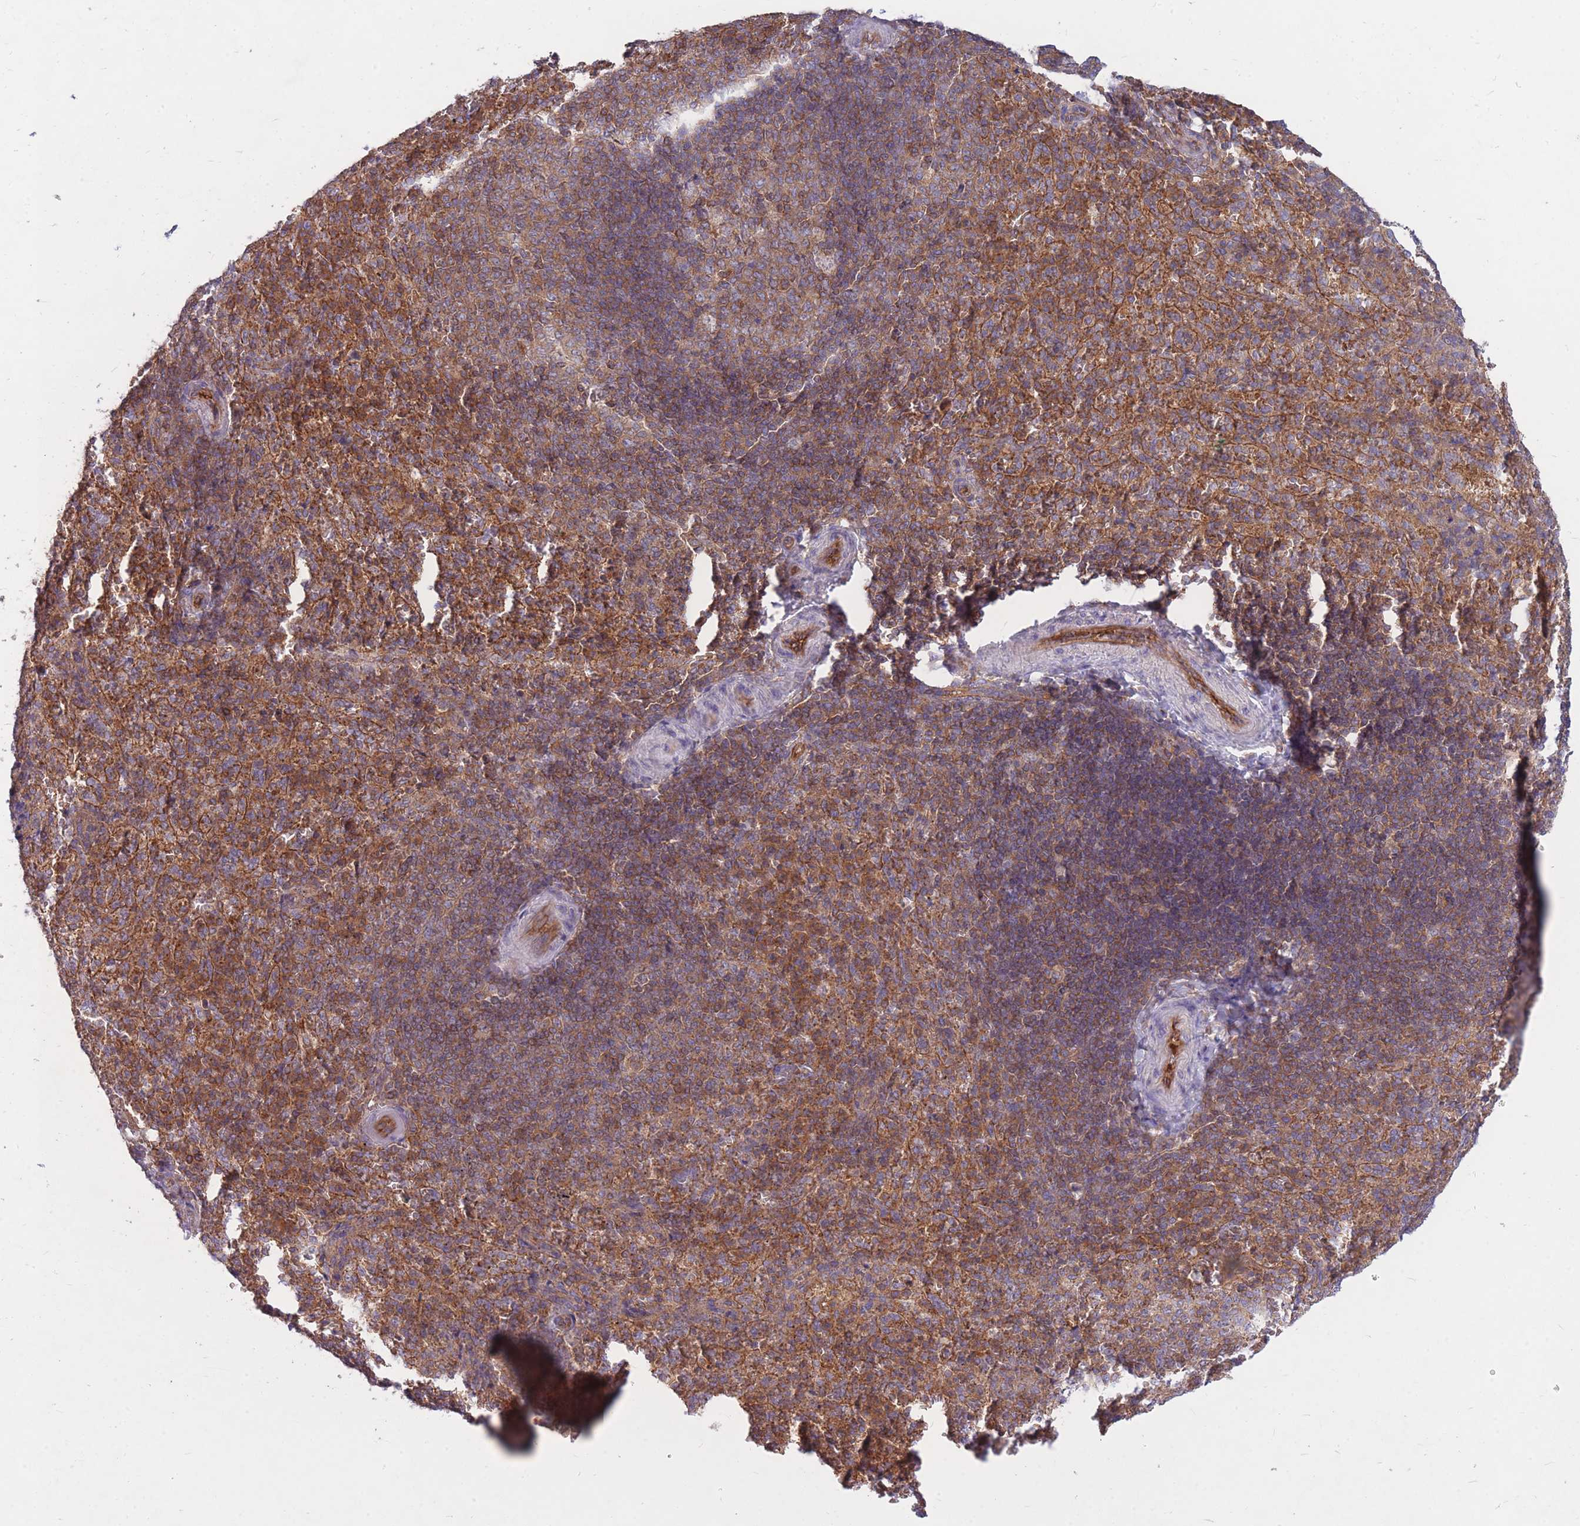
{"staining": {"intensity": "strong", "quantity": "25%-75%", "location": "cytoplasmic/membranous"}, "tissue": "spleen", "cell_type": "Cells in red pulp", "image_type": "normal", "snomed": [{"axis": "morphology", "description": "Normal tissue, NOS"}, {"axis": "topography", "description": "Spleen"}], "caption": "A brown stain shows strong cytoplasmic/membranous staining of a protein in cells in red pulp of normal spleen. The protein is stained brown, and the nuclei are stained in blue (DAB (3,3'-diaminobenzidine) IHC with brightfield microscopy, high magnification).", "gene": "GGA1", "patient": {"sex": "female", "age": 21}}